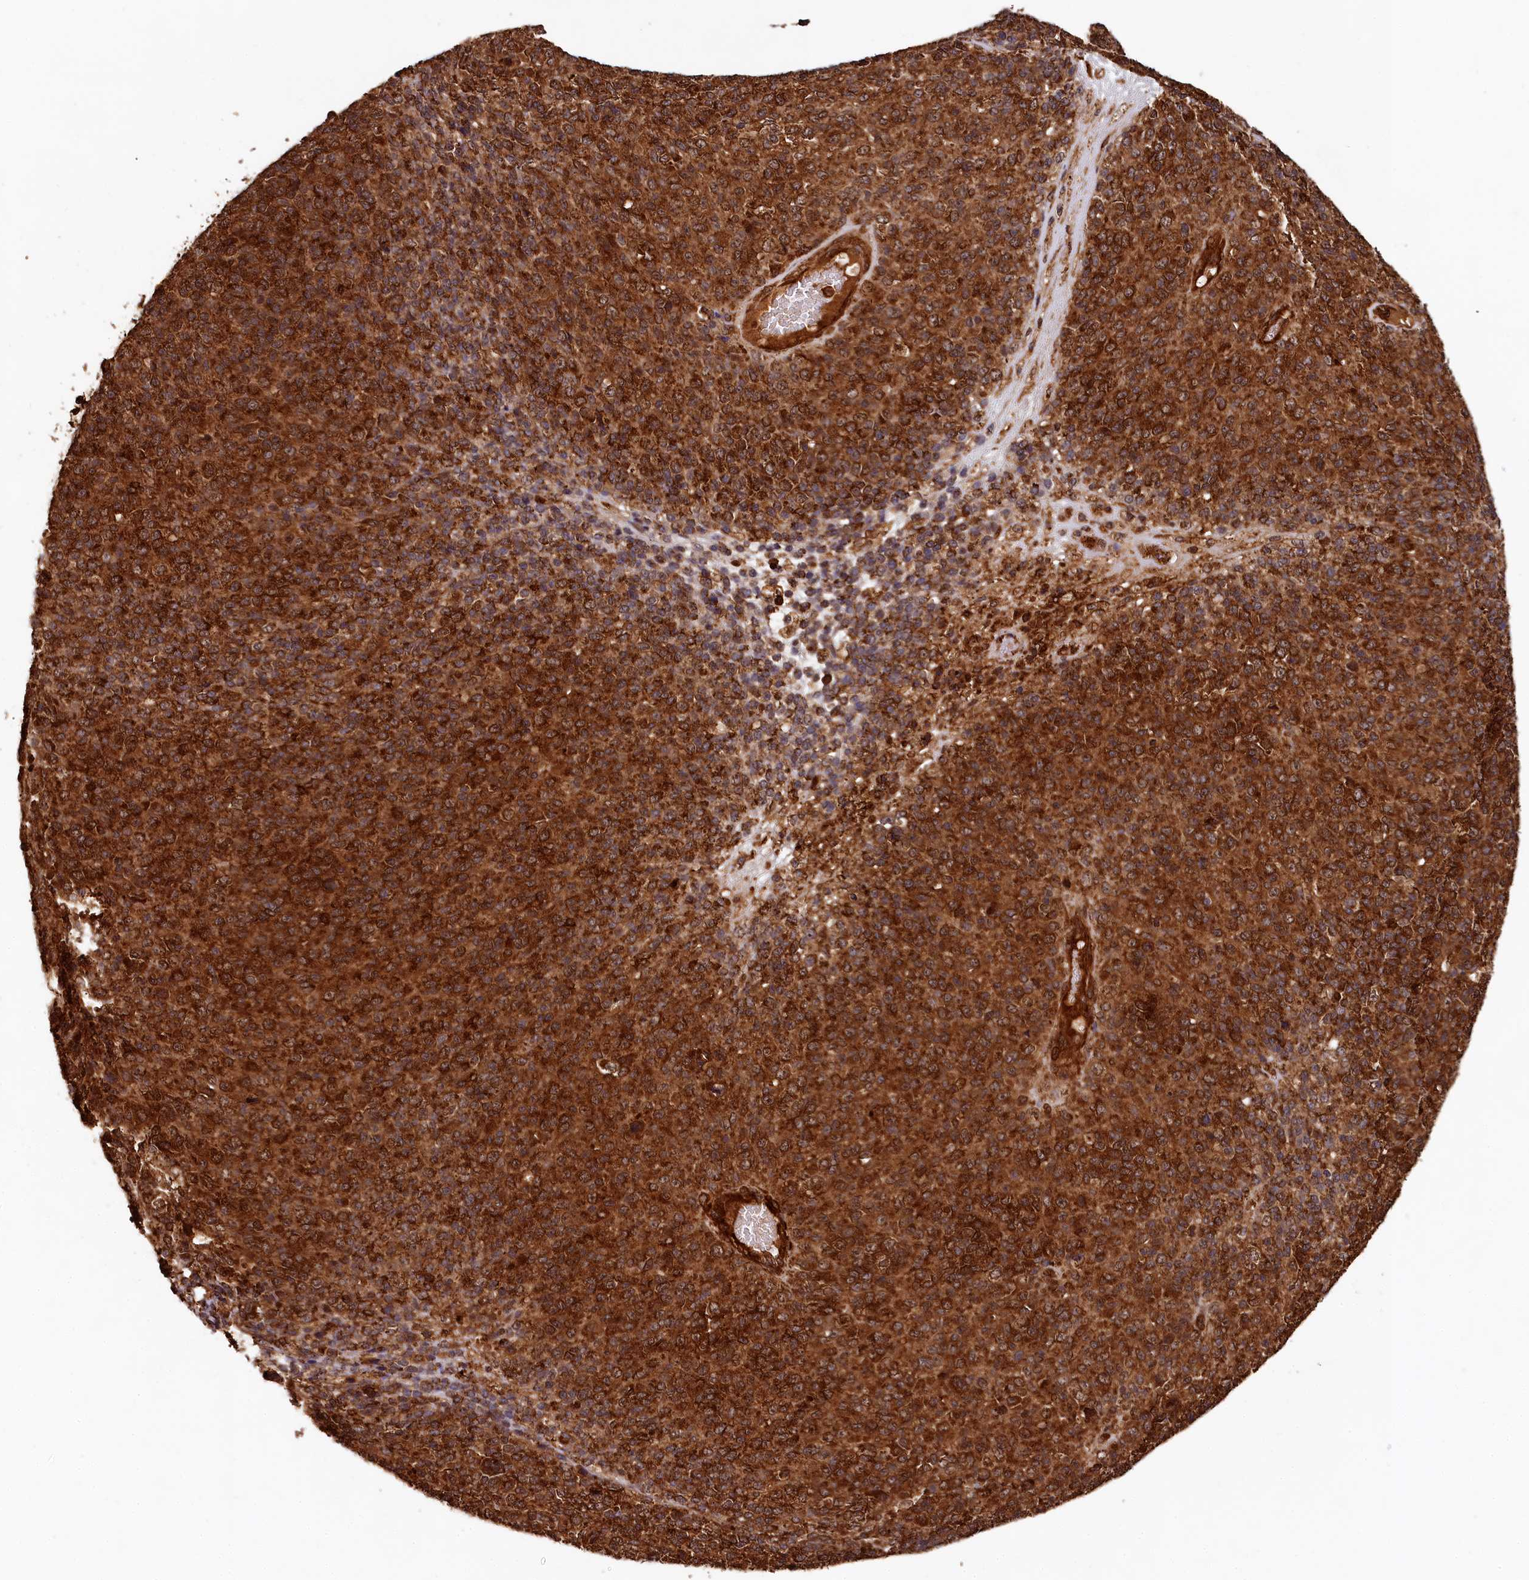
{"staining": {"intensity": "strong", "quantity": ">75%", "location": "cytoplasmic/membranous"}, "tissue": "melanoma", "cell_type": "Tumor cells", "image_type": "cancer", "snomed": [{"axis": "morphology", "description": "Malignant melanoma, Metastatic site"}, {"axis": "topography", "description": "Brain"}], "caption": "Strong cytoplasmic/membranous positivity for a protein is present in approximately >75% of tumor cells of melanoma using immunohistochemistry.", "gene": "STUB1", "patient": {"sex": "female", "age": 56}}